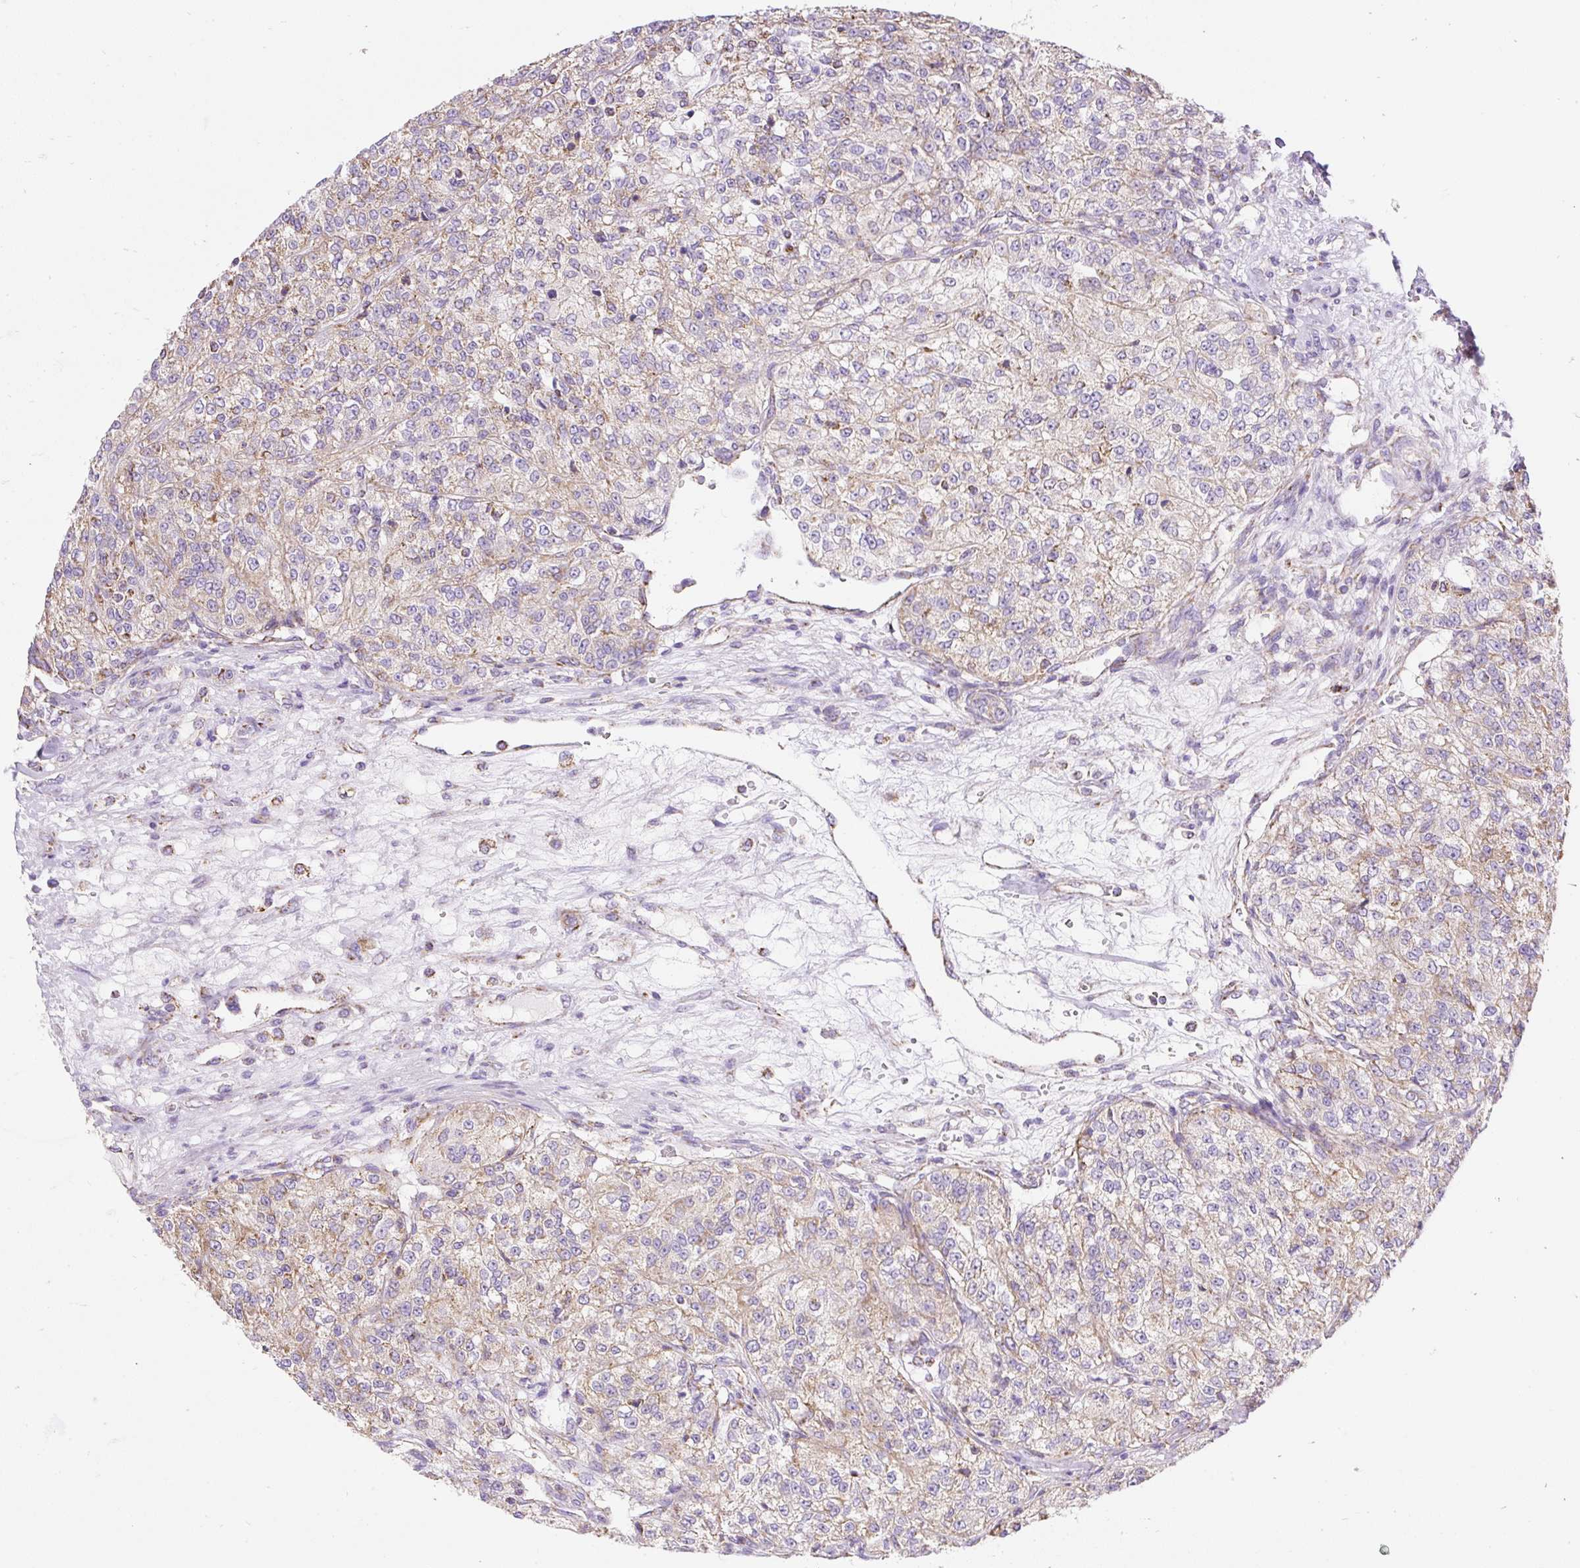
{"staining": {"intensity": "weak", "quantity": "<25%", "location": "cytoplasmic/membranous"}, "tissue": "renal cancer", "cell_type": "Tumor cells", "image_type": "cancer", "snomed": [{"axis": "morphology", "description": "Adenocarcinoma, NOS"}, {"axis": "topography", "description": "Kidney"}], "caption": "High magnification brightfield microscopy of renal adenocarcinoma stained with DAB (3,3'-diaminobenzidine) (brown) and counterstained with hematoxylin (blue): tumor cells show no significant expression.", "gene": "DAAM2", "patient": {"sex": "female", "age": 63}}